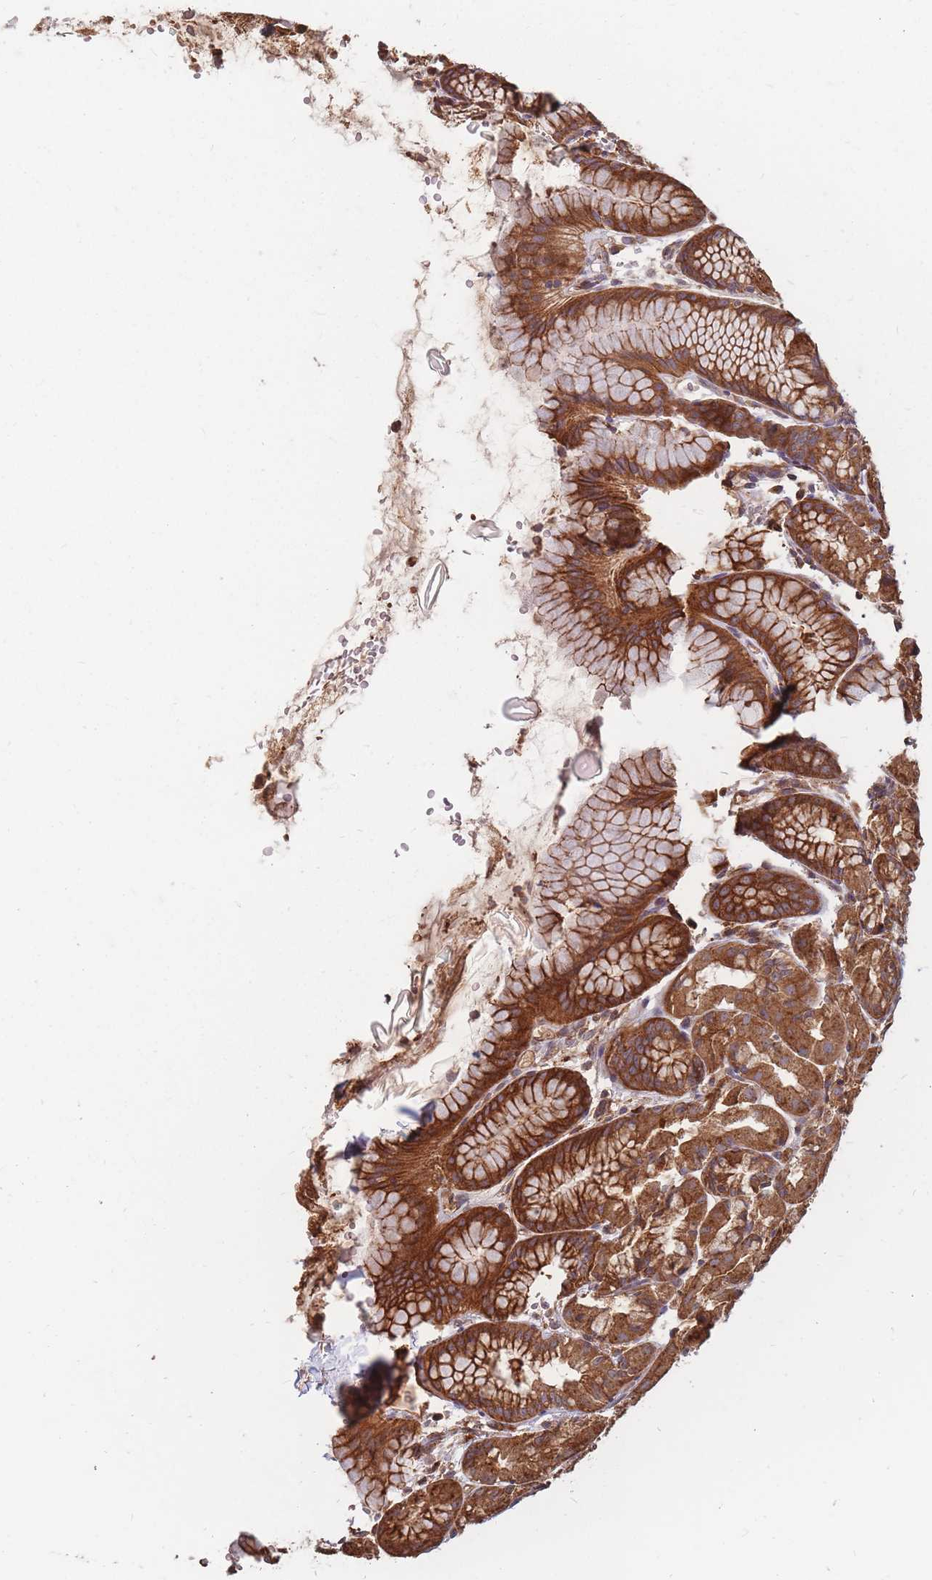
{"staining": {"intensity": "strong", "quantity": ">75%", "location": "cytoplasmic/membranous"}, "tissue": "stomach", "cell_type": "Glandular cells", "image_type": "normal", "snomed": [{"axis": "morphology", "description": "Normal tissue, NOS"}, {"axis": "topography", "description": "Stomach, upper"}], "caption": "The immunohistochemical stain highlights strong cytoplasmic/membranous positivity in glandular cells of benign stomach.", "gene": "RASSF2", "patient": {"sex": "male", "age": 47}}